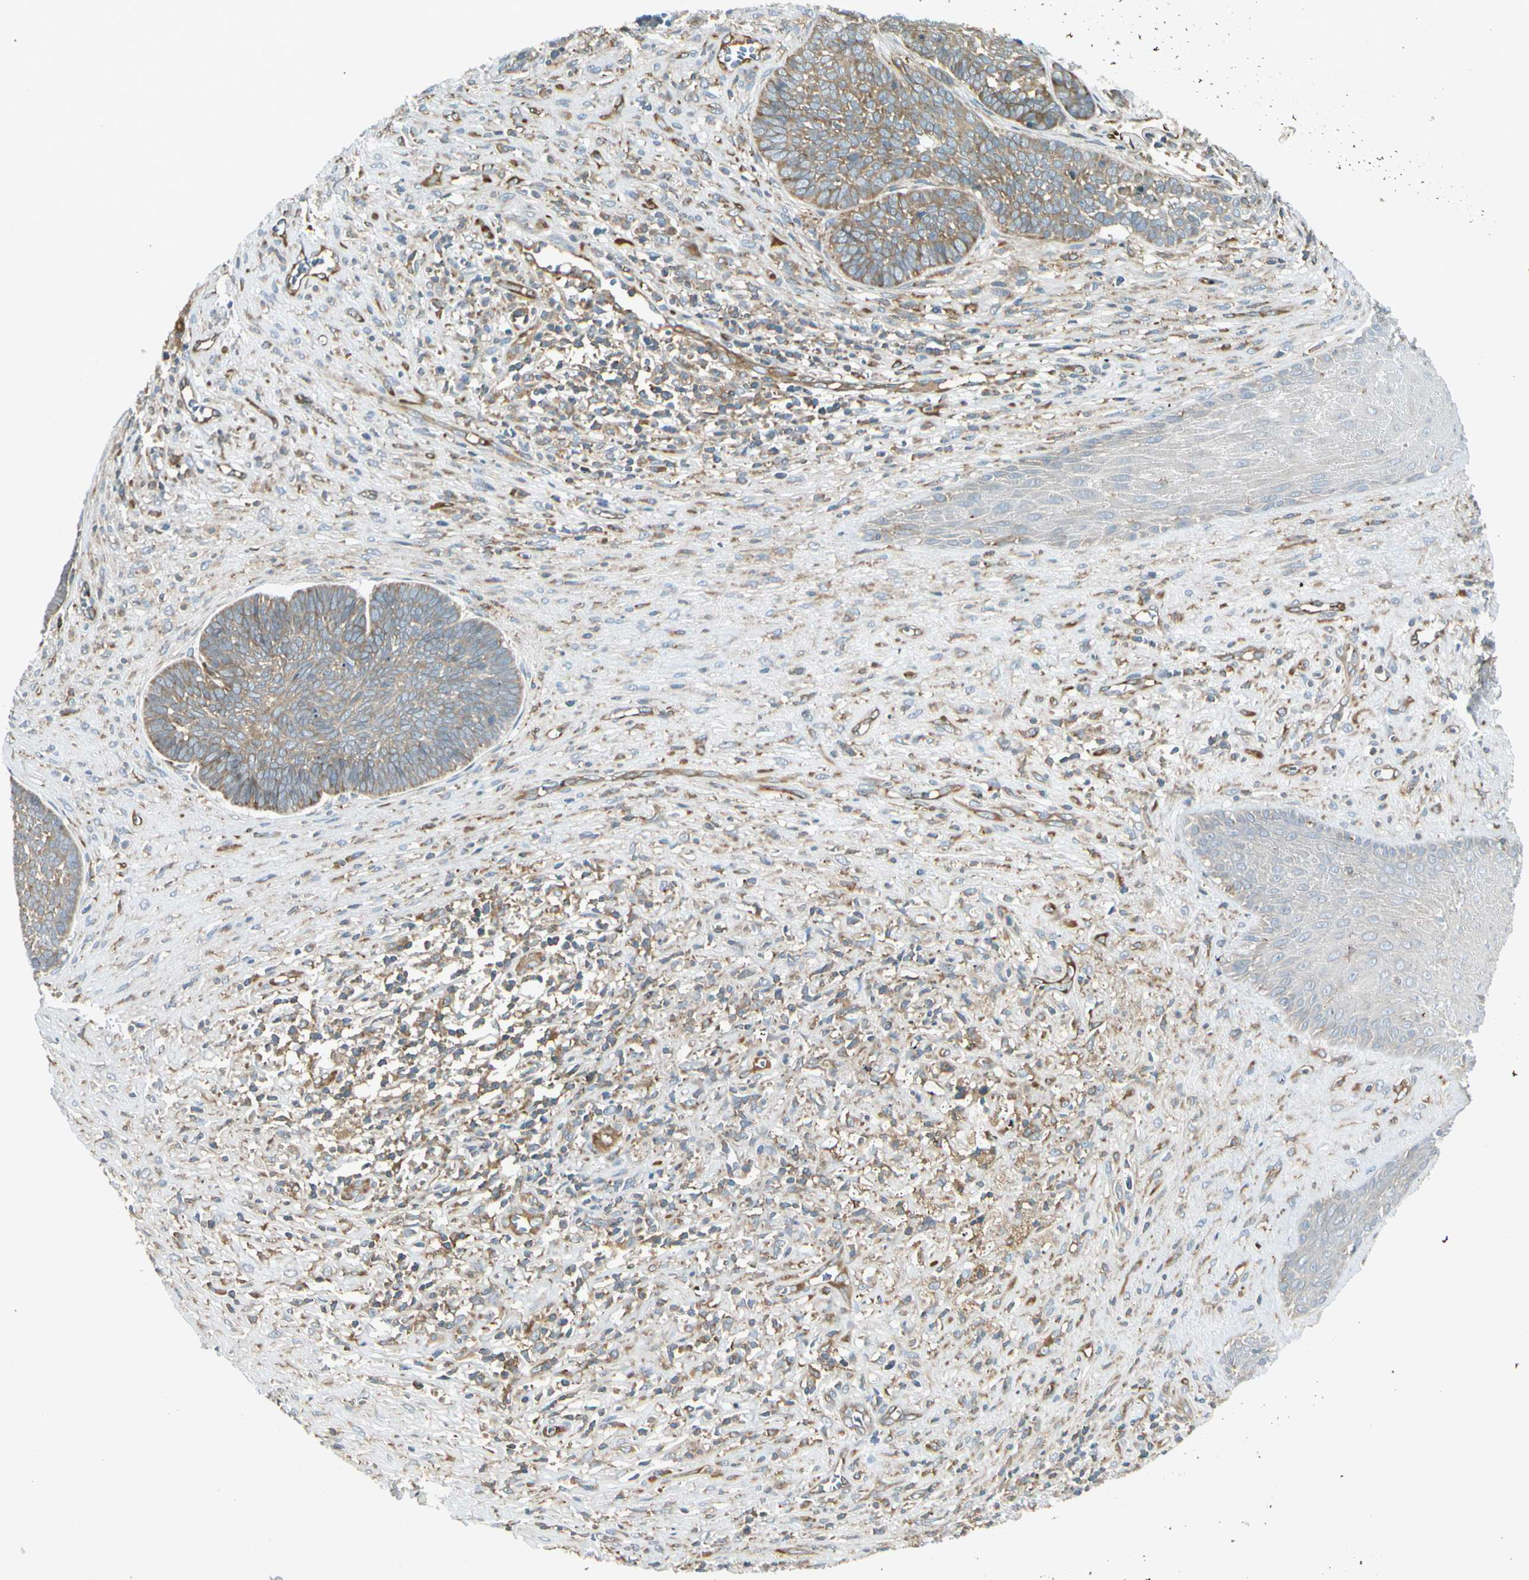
{"staining": {"intensity": "moderate", "quantity": "25%-75%", "location": "cytoplasmic/membranous"}, "tissue": "skin cancer", "cell_type": "Tumor cells", "image_type": "cancer", "snomed": [{"axis": "morphology", "description": "Basal cell carcinoma"}, {"axis": "topography", "description": "Skin"}], "caption": "An immunohistochemistry micrograph of neoplastic tissue is shown. Protein staining in brown shows moderate cytoplasmic/membranous positivity in skin basal cell carcinoma within tumor cells.", "gene": "TRIO", "patient": {"sex": "male", "age": 84}}